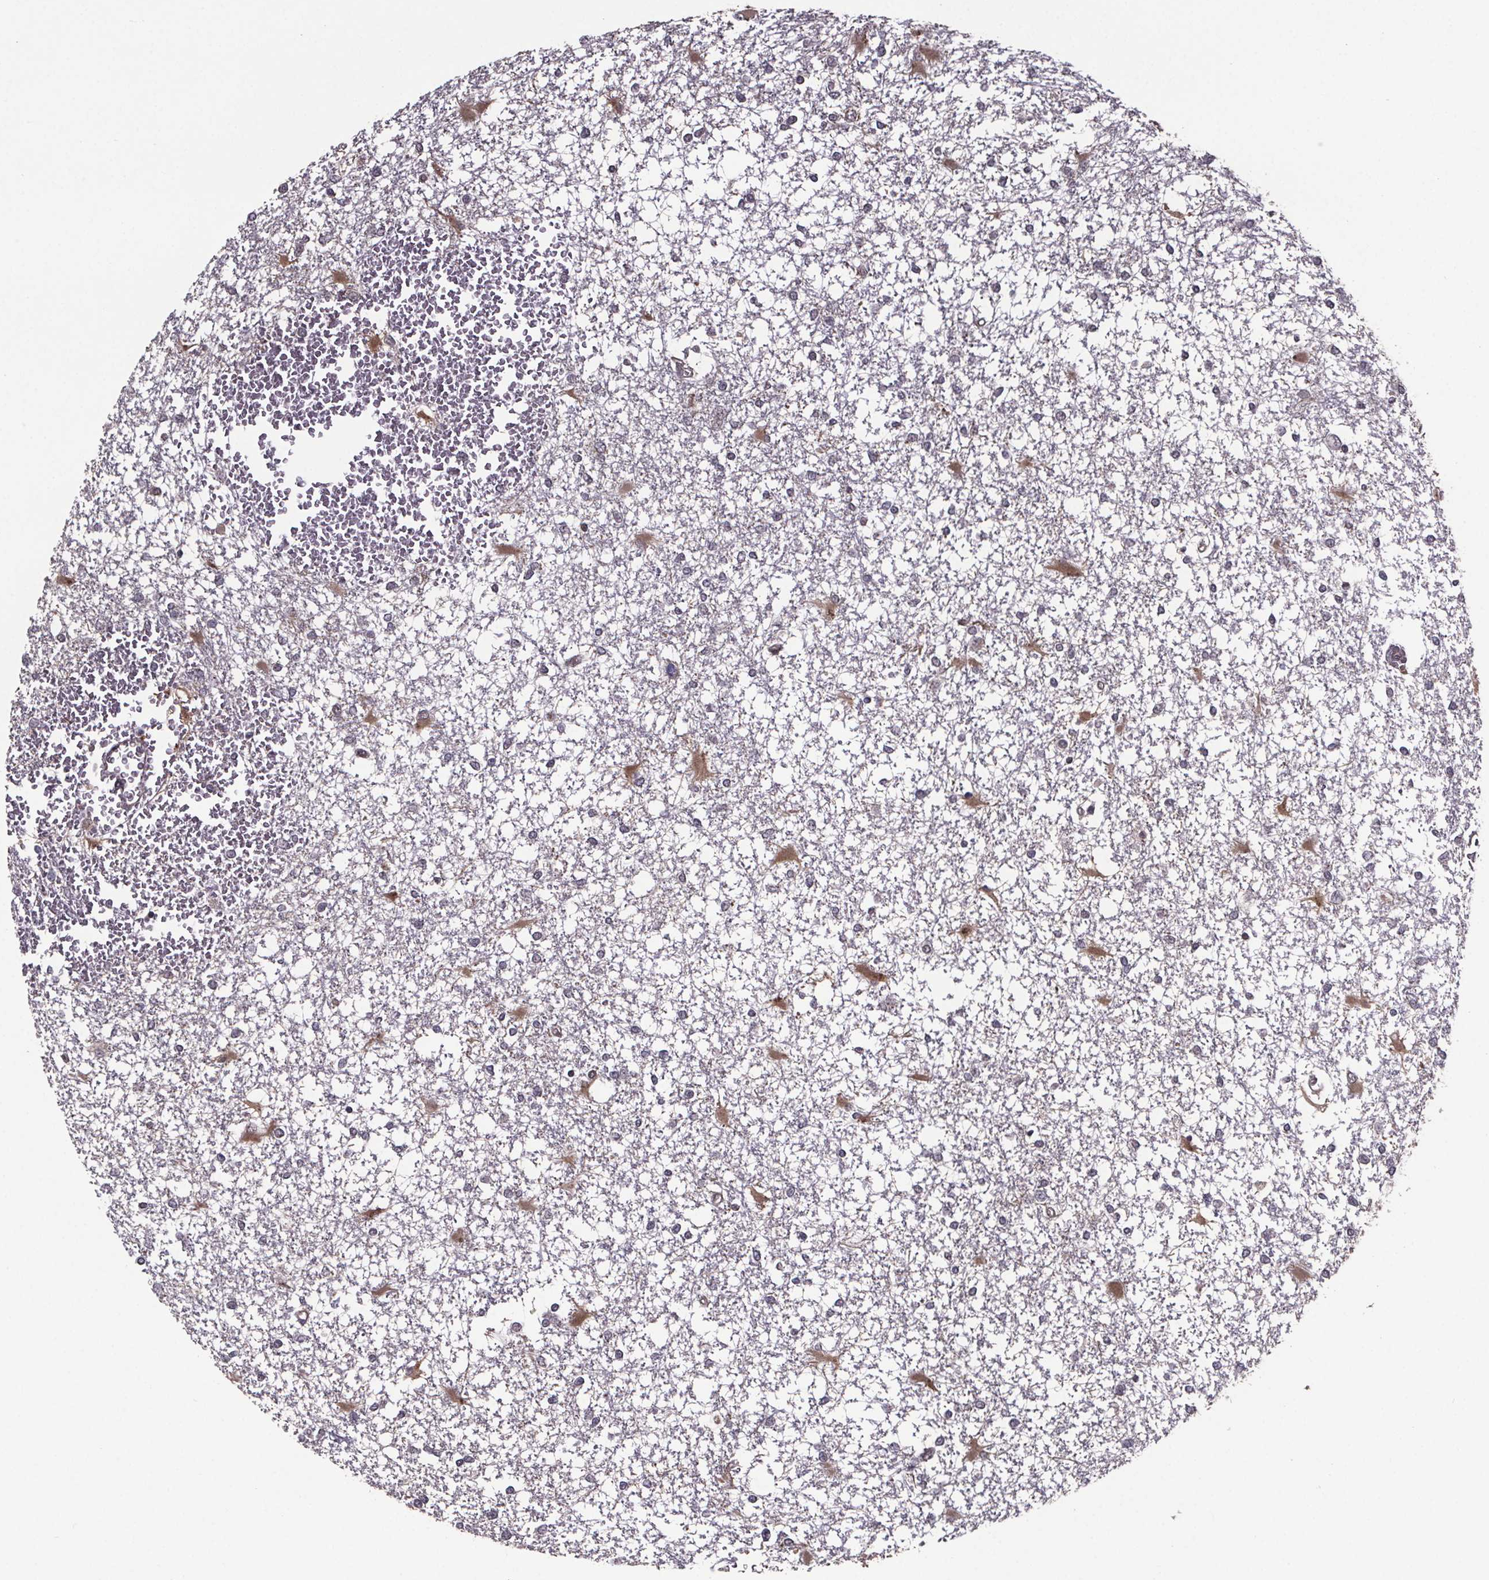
{"staining": {"intensity": "negative", "quantity": "none", "location": "none"}, "tissue": "glioma", "cell_type": "Tumor cells", "image_type": "cancer", "snomed": [{"axis": "morphology", "description": "Glioma, malignant, High grade"}, {"axis": "topography", "description": "Cerebral cortex"}], "caption": "A high-resolution histopathology image shows IHC staining of glioma, which shows no significant expression in tumor cells. (Brightfield microscopy of DAB immunohistochemistry (IHC) at high magnification).", "gene": "SAT1", "patient": {"sex": "male", "age": 79}}